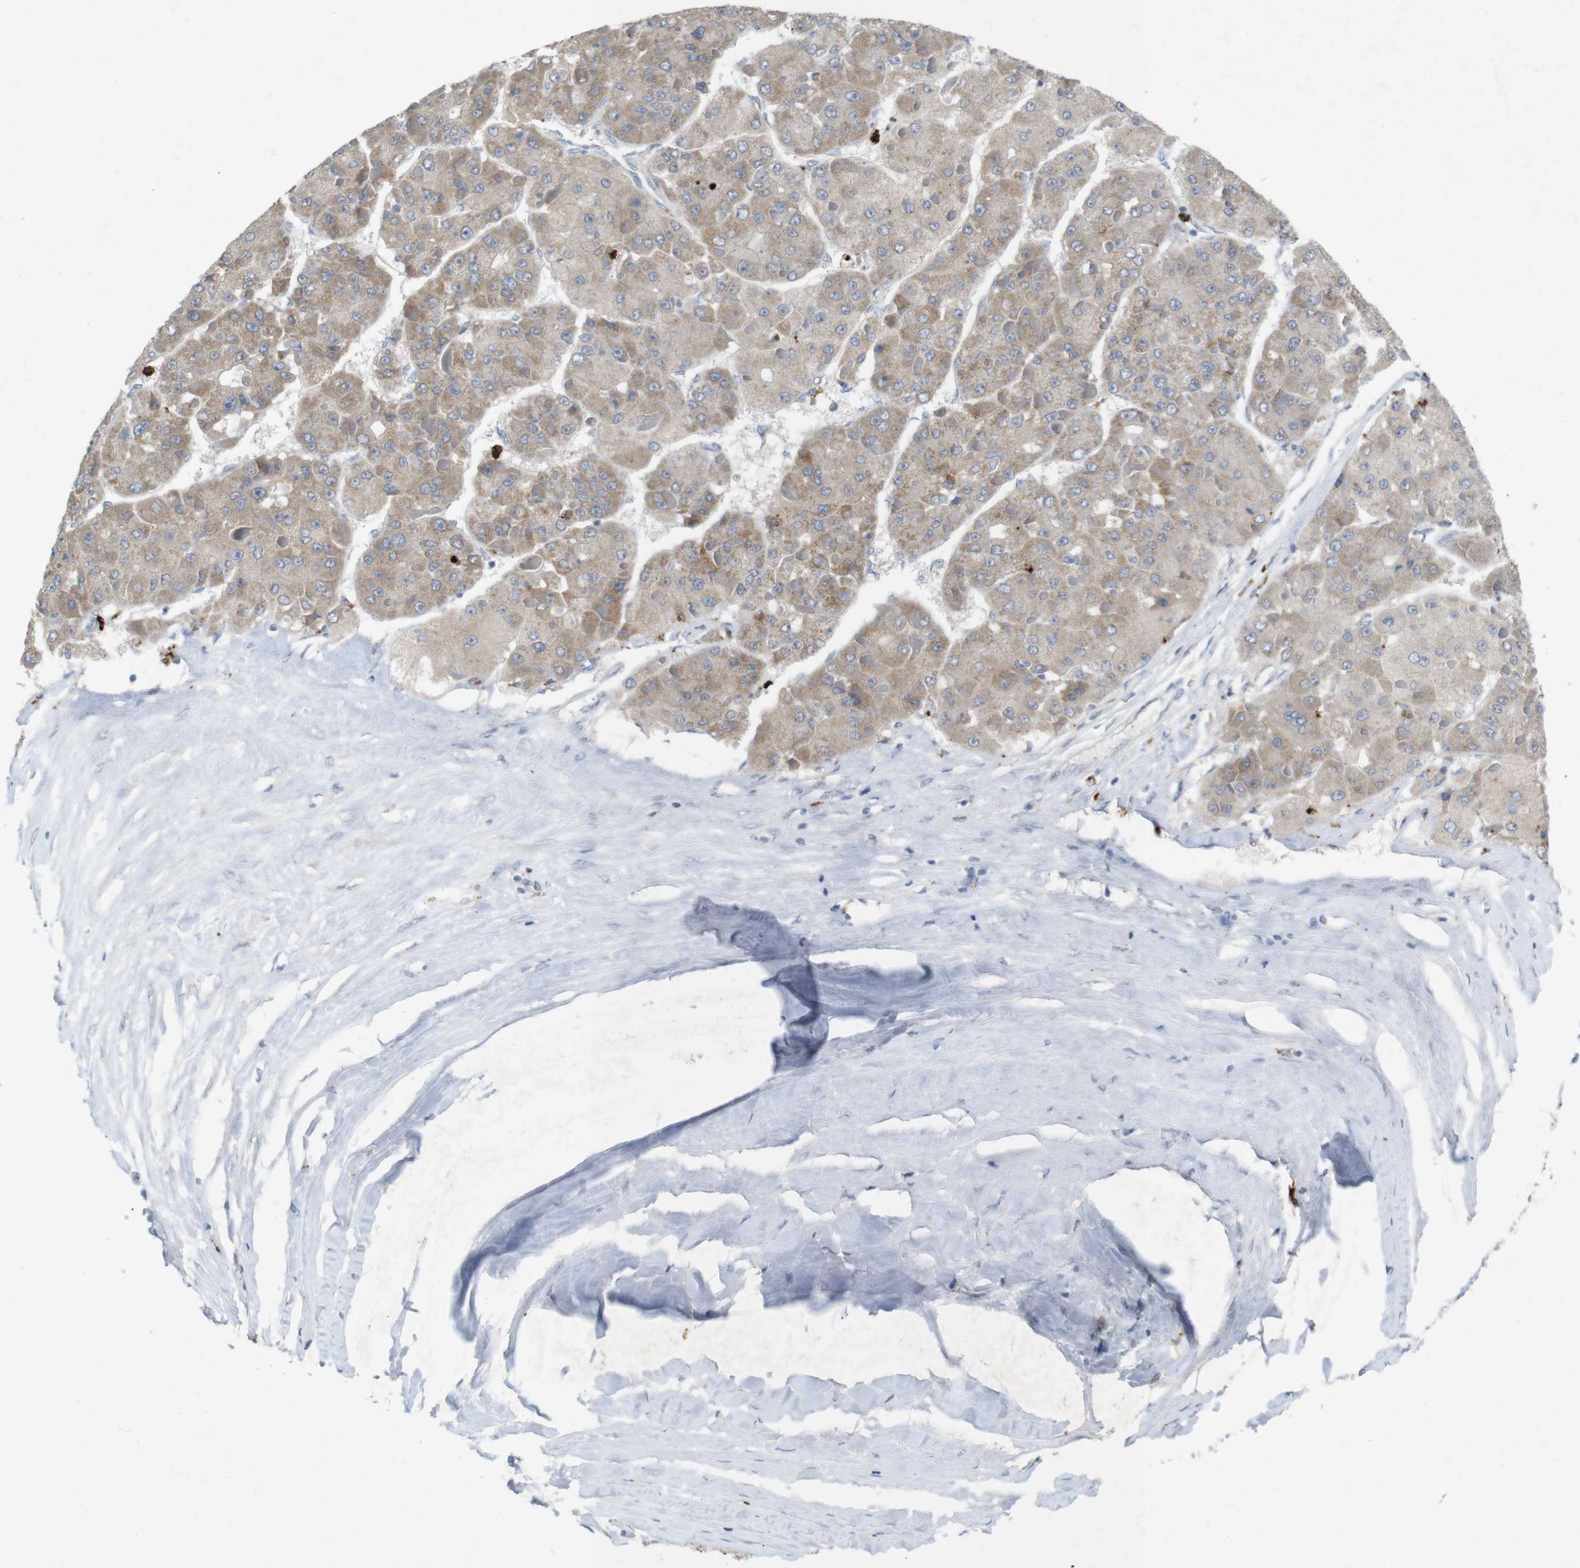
{"staining": {"intensity": "weak", "quantity": ">75%", "location": "cytoplasmic/membranous"}, "tissue": "liver cancer", "cell_type": "Tumor cells", "image_type": "cancer", "snomed": [{"axis": "morphology", "description": "Carcinoma, Hepatocellular, NOS"}, {"axis": "topography", "description": "Liver"}], "caption": "Liver hepatocellular carcinoma stained with a brown dye reveals weak cytoplasmic/membranous positive expression in approximately >75% of tumor cells.", "gene": "TSPAN14", "patient": {"sex": "female", "age": 73}}